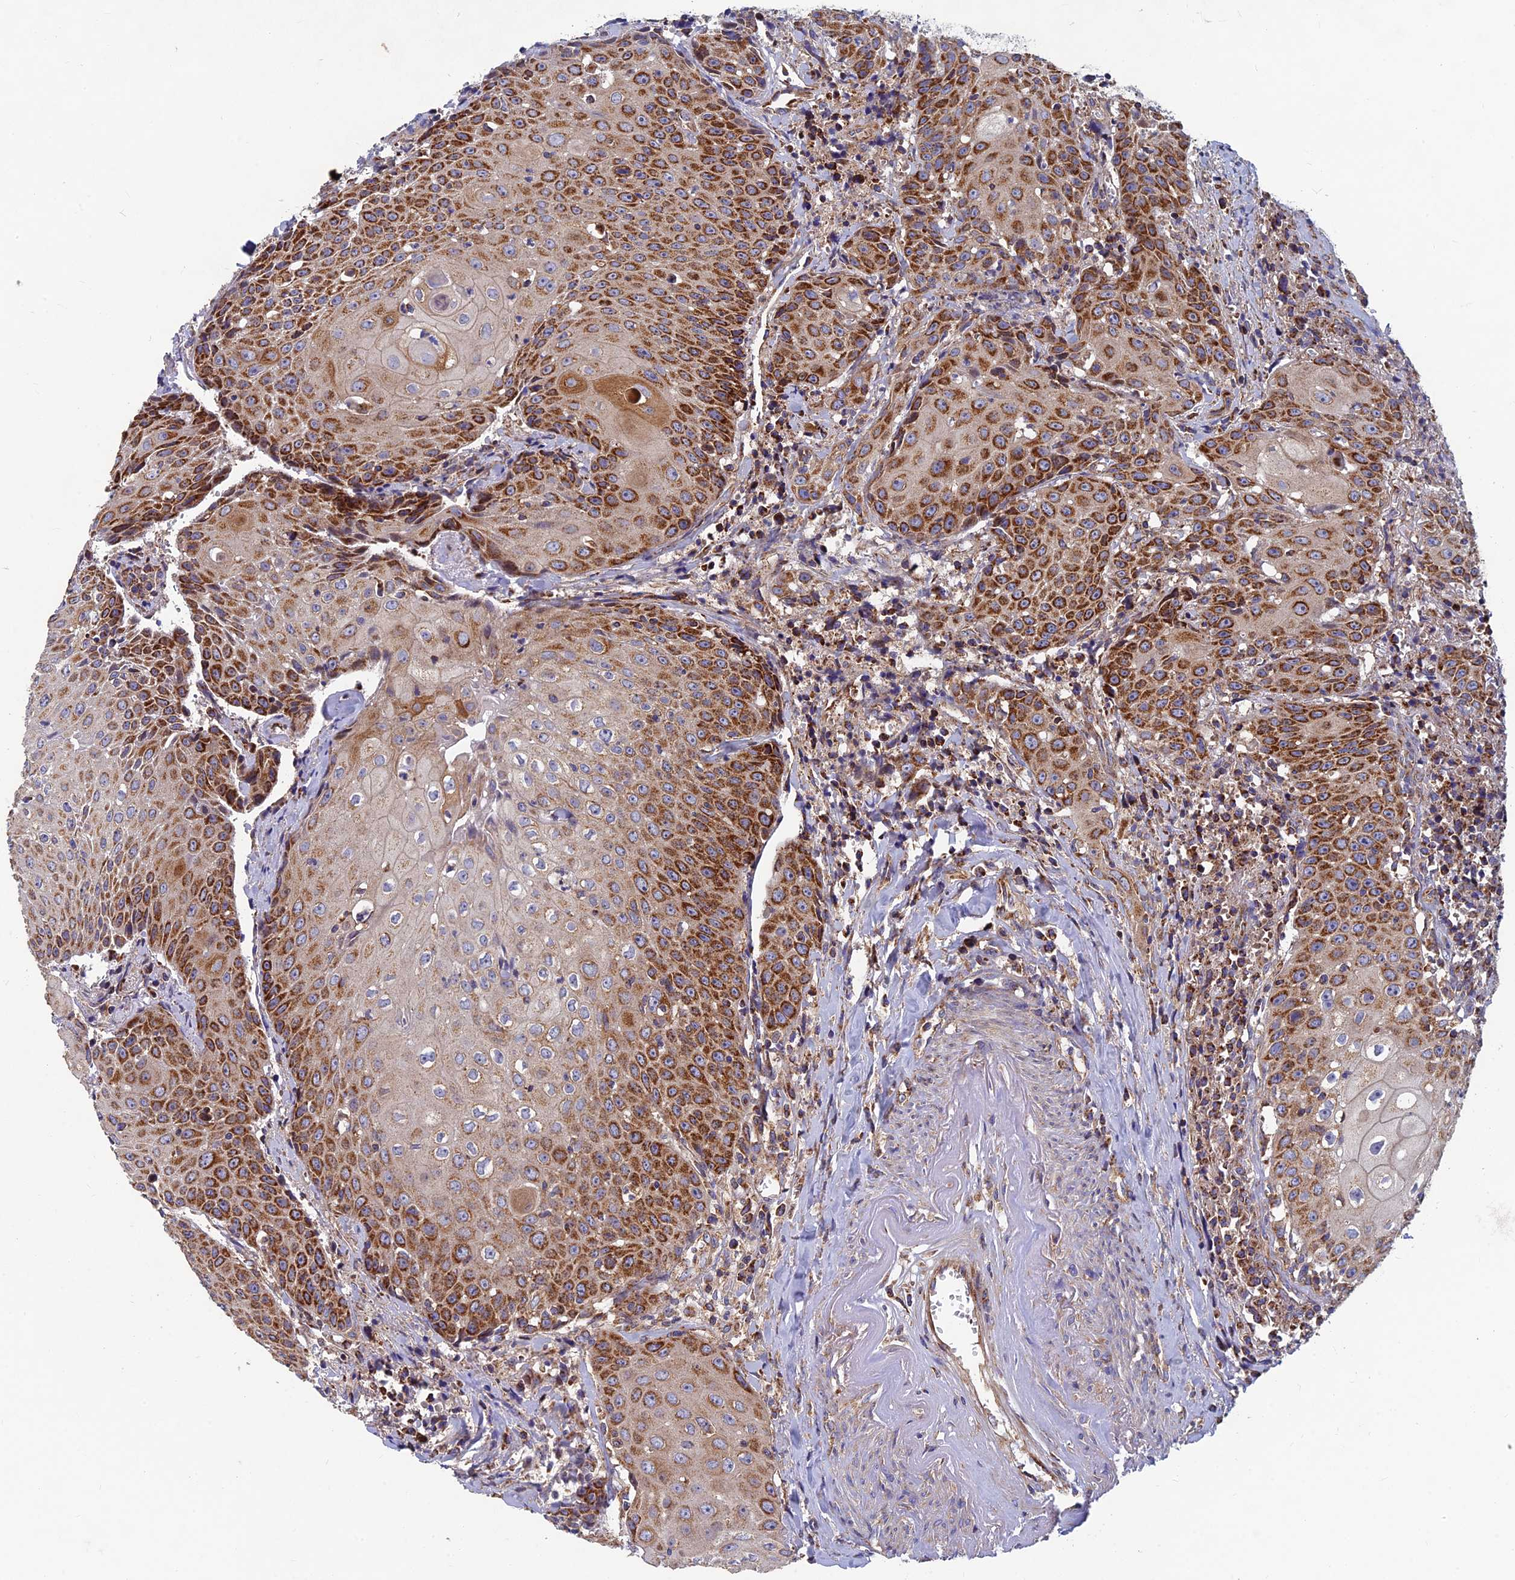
{"staining": {"intensity": "strong", "quantity": ">75%", "location": "cytoplasmic/membranous"}, "tissue": "head and neck cancer", "cell_type": "Tumor cells", "image_type": "cancer", "snomed": [{"axis": "morphology", "description": "Squamous cell carcinoma, NOS"}, {"axis": "topography", "description": "Oral tissue"}, {"axis": "topography", "description": "Head-Neck"}], "caption": "A micrograph showing strong cytoplasmic/membranous staining in about >75% of tumor cells in head and neck cancer, as visualized by brown immunohistochemical staining.", "gene": "MRPS9", "patient": {"sex": "female", "age": 82}}